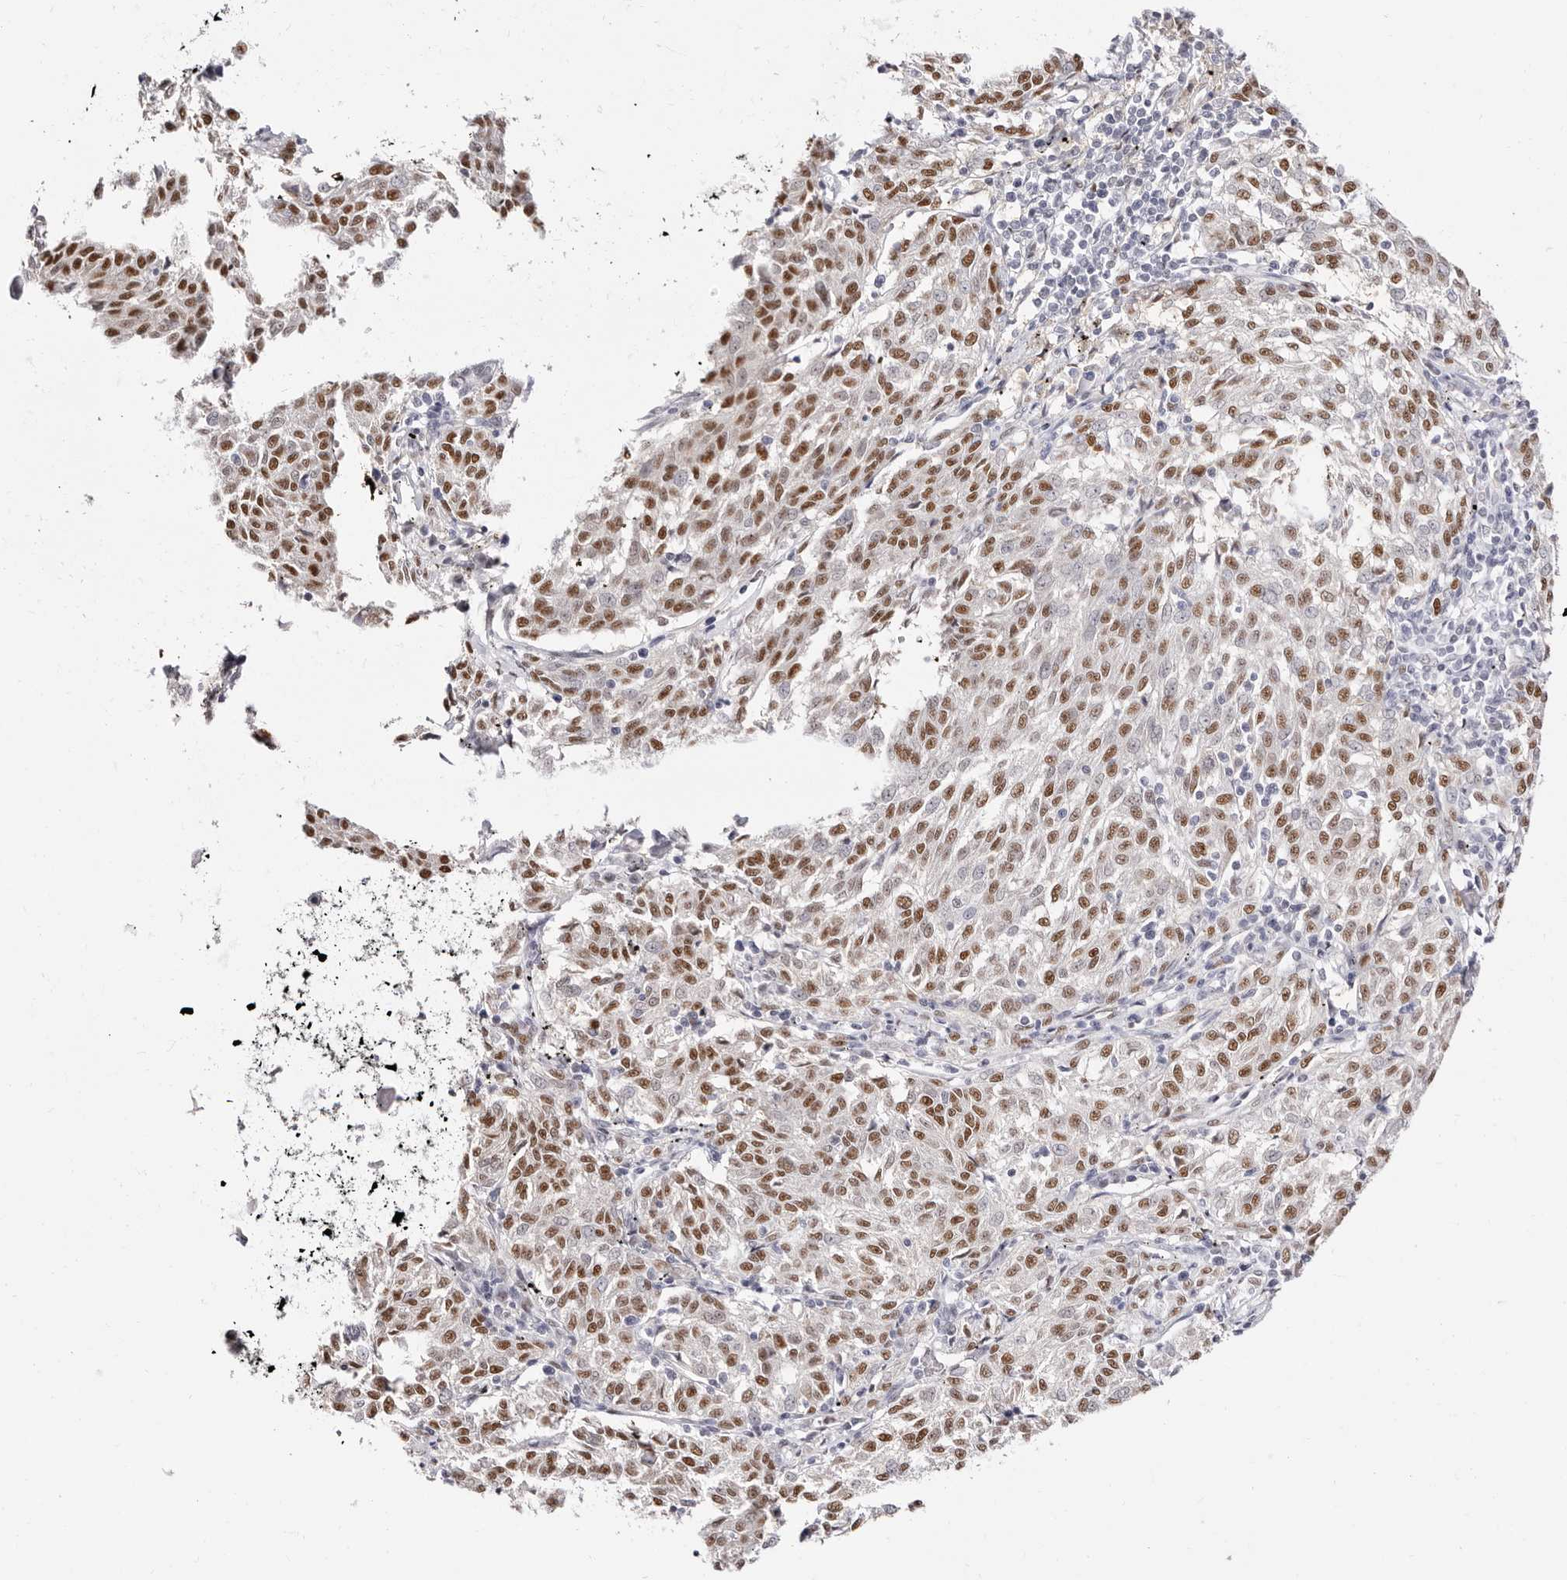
{"staining": {"intensity": "moderate", "quantity": ">75%", "location": "nuclear"}, "tissue": "melanoma", "cell_type": "Tumor cells", "image_type": "cancer", "snomed": [{"axis": "morphology", "description": "Malignant melanoma, NOS"}, {"axis": "topography", "description": "Skin"}], "caption": "IHC micrograph of neoplastic tissue: human melanoma stained using immunohistochemistry (IHC) shows medium levels of moderate protein expression localized specifically in the nuclear of tumor cells, appearing as a nuclear brown color.", "gene": "TKT", "patient": {"sex": "female", "age": 72}}